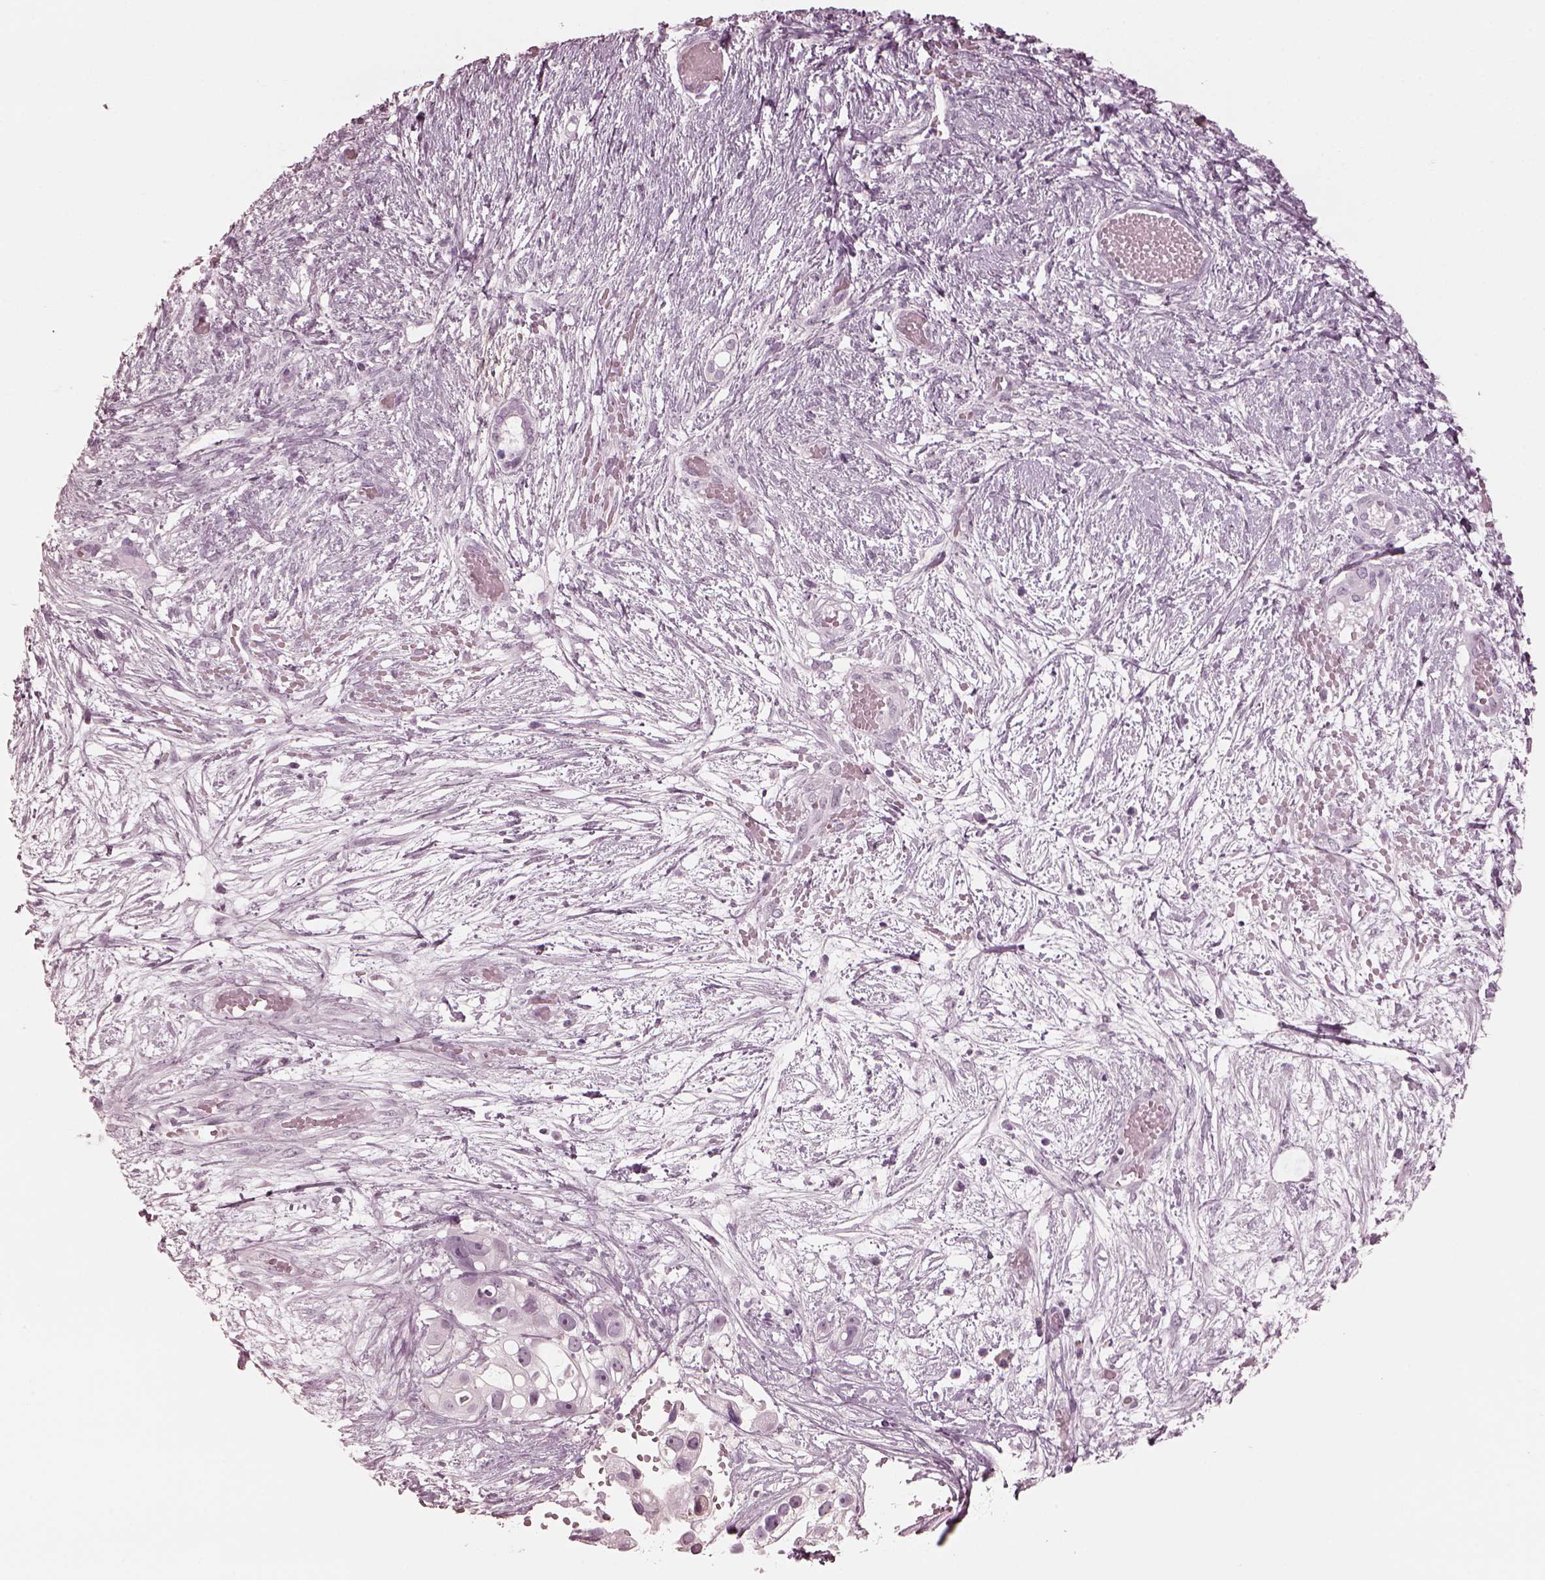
{"staining": {"intensity": "negative", "quantity": "none", "location": "none"}, "tissue": "ovarian cancer", "cell_type": "Tumor cells", "image_type": "cancer", "snomed": [{"axis": "morphology", "description": "Cystadenocarcinoma, serous, NOS"}, {"axis": "topography", "description": "Ovary"}], "caption": "Human ovarian cancer stained for a protein using immunohistochemistry displays no expression in tumor cells.", "gene": "C2orf81", "patient": {"sex": "female", "age": 56}}